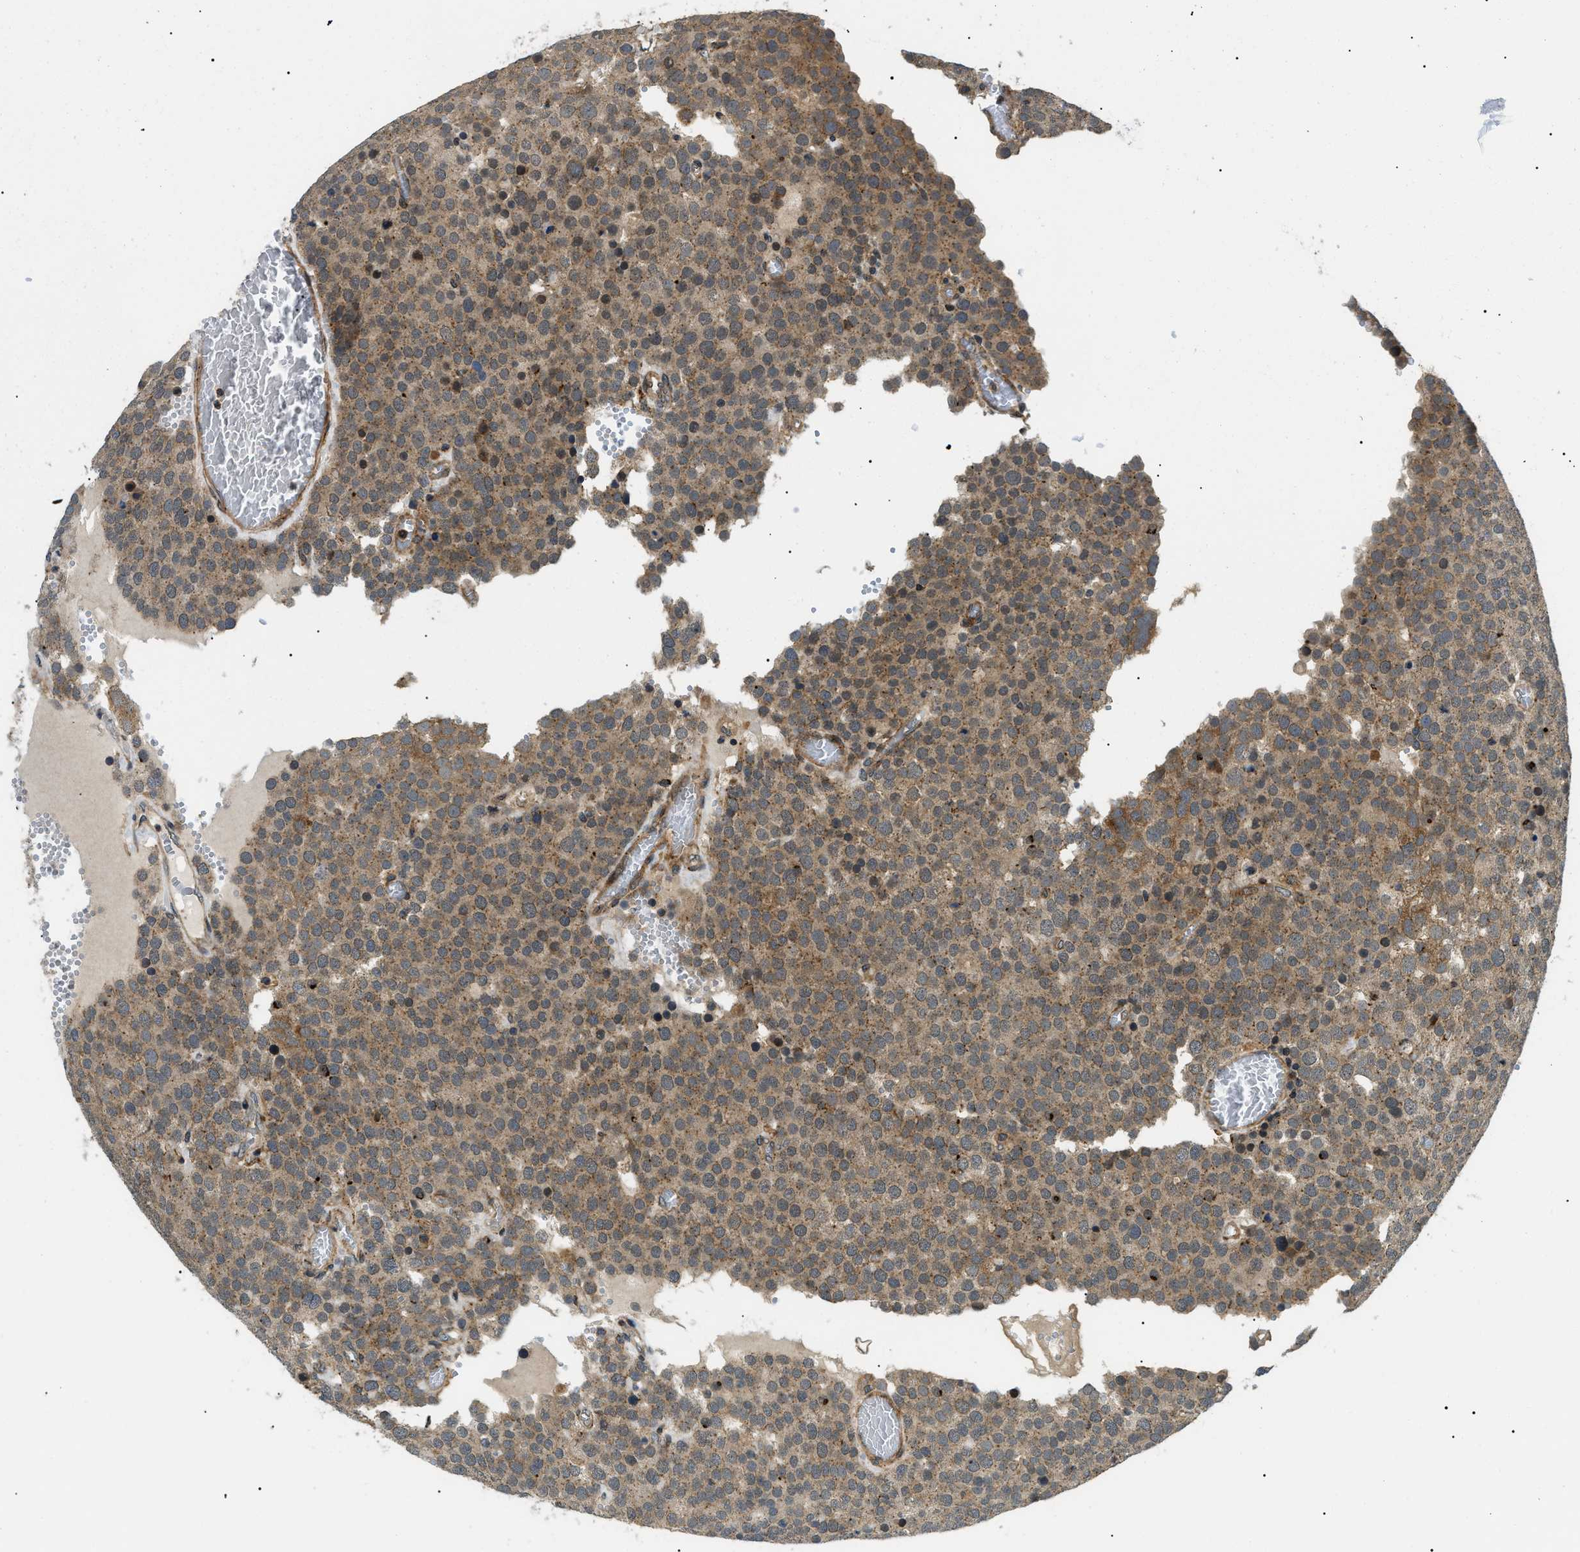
{"staining": {"intensity": "moderate", "quantity": ">75%", "location": "cytoplasmic/membranous"}, "tissue": "testis cancer", "cell_type": "Tumor cells", "image_type": "cancer", "snomed": [{"axis": "morphology", "description": "Normal tissue, NOS"}, {"axis": "morphology", "description": "Seminoma, NOS"}, {"axis": "topography", "description": "Testis"}], "caption": "Tumor cells exhibit medium levels of moderate cytoplasmic/membranous positivity in approximately >75% of cells in testis seminoma. (Brightfield microscopy of DAB IHC at high magnification).", "gene": "ATP6AP1", "patient": {"sex": "male", "age": 71}}